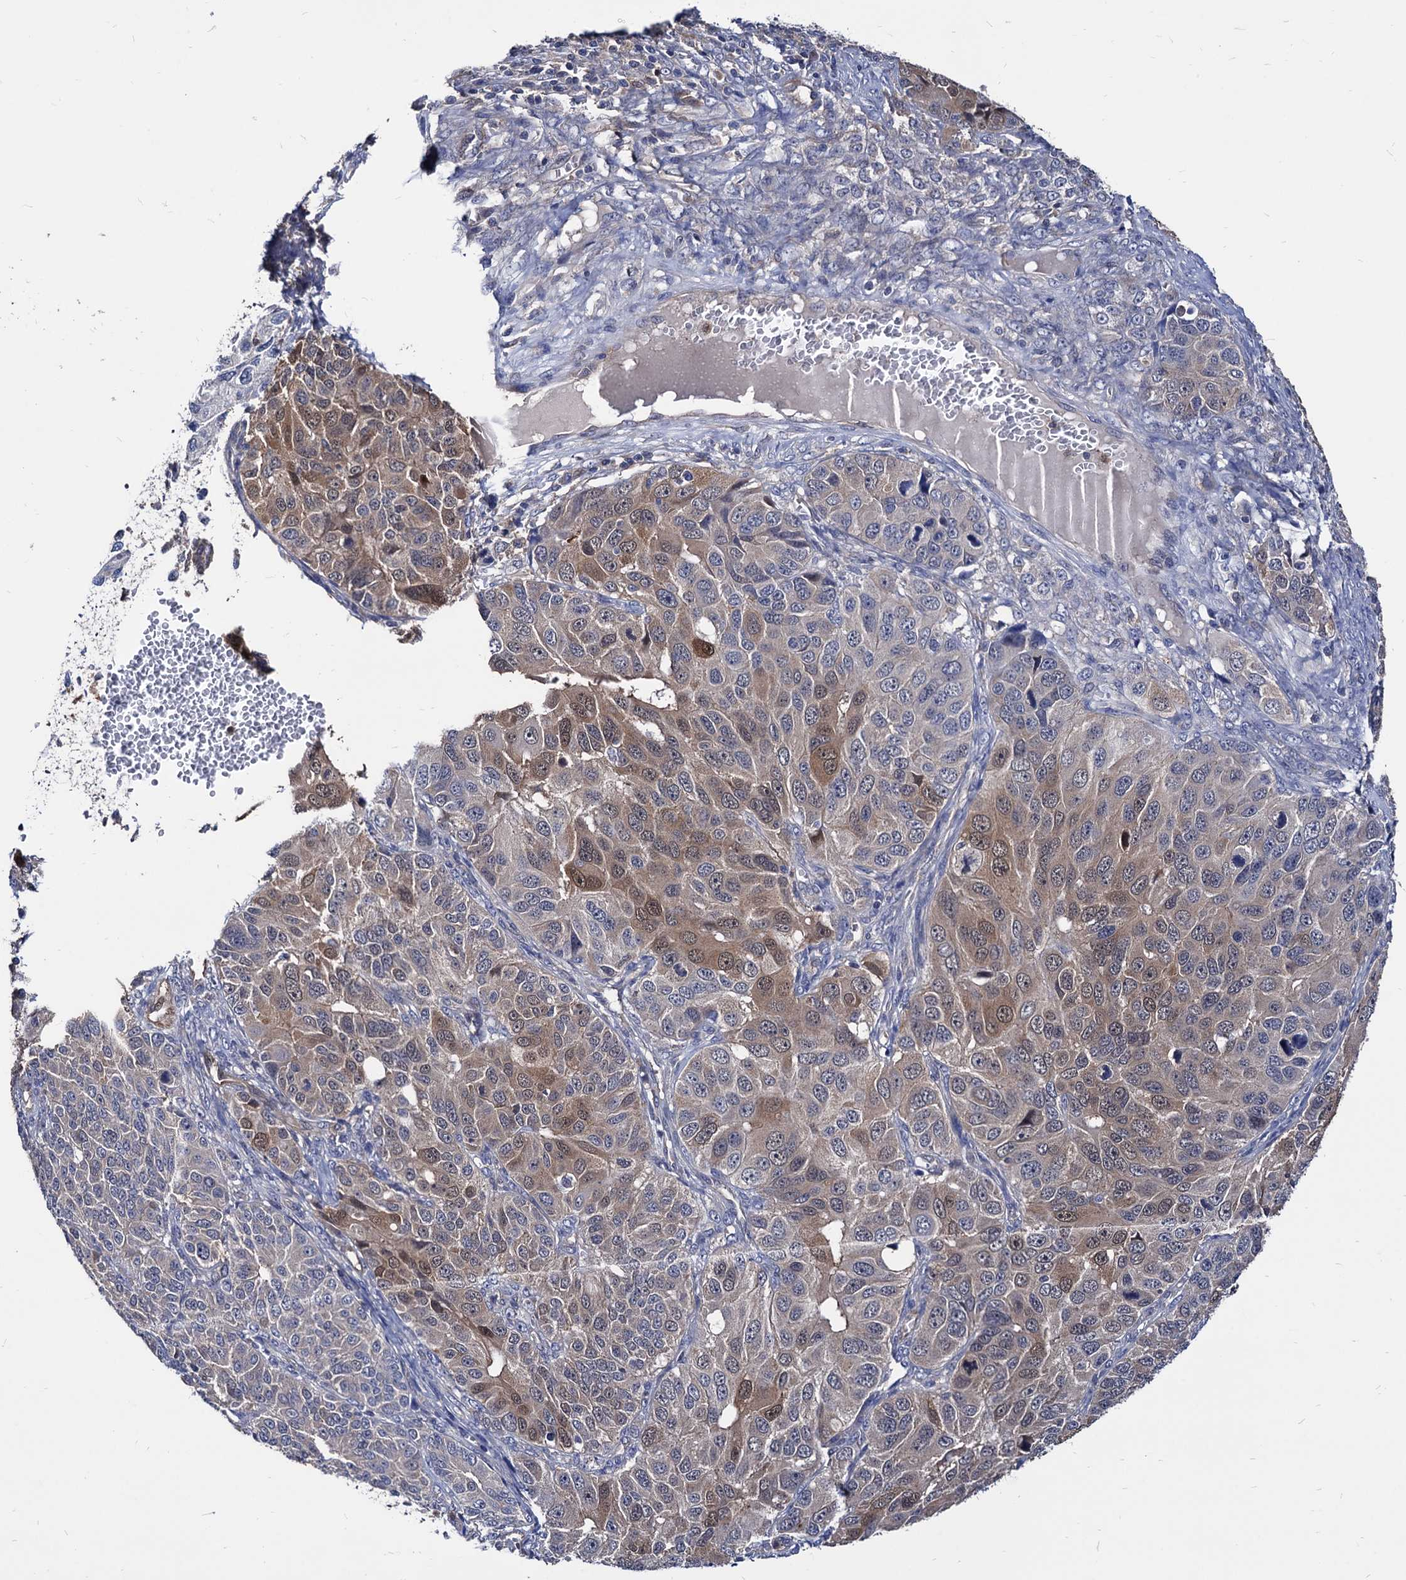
{"staining": {"intensity": "moderate", "quantity": ">75%", "location": "cytoplasmic/membranous,nuclear"}, "tissue": "ovarian cancer", "cell_type": "Tumor cells", "image_type": "cancer", "snomed": [{"axis": "morphology", "description": "Carcinoma, endometroid"}, {"axis": "topography", "description": "Ovary"}], "caption": "Immunohistochemical staining of human ovarian cancer shows medium levels of moderate cytoplasmic/membranous and nuclear protein positivity in about >75% of tumor cells.", "gene": "CPPED1", "patient": {"sex": "female", "age": 51}}